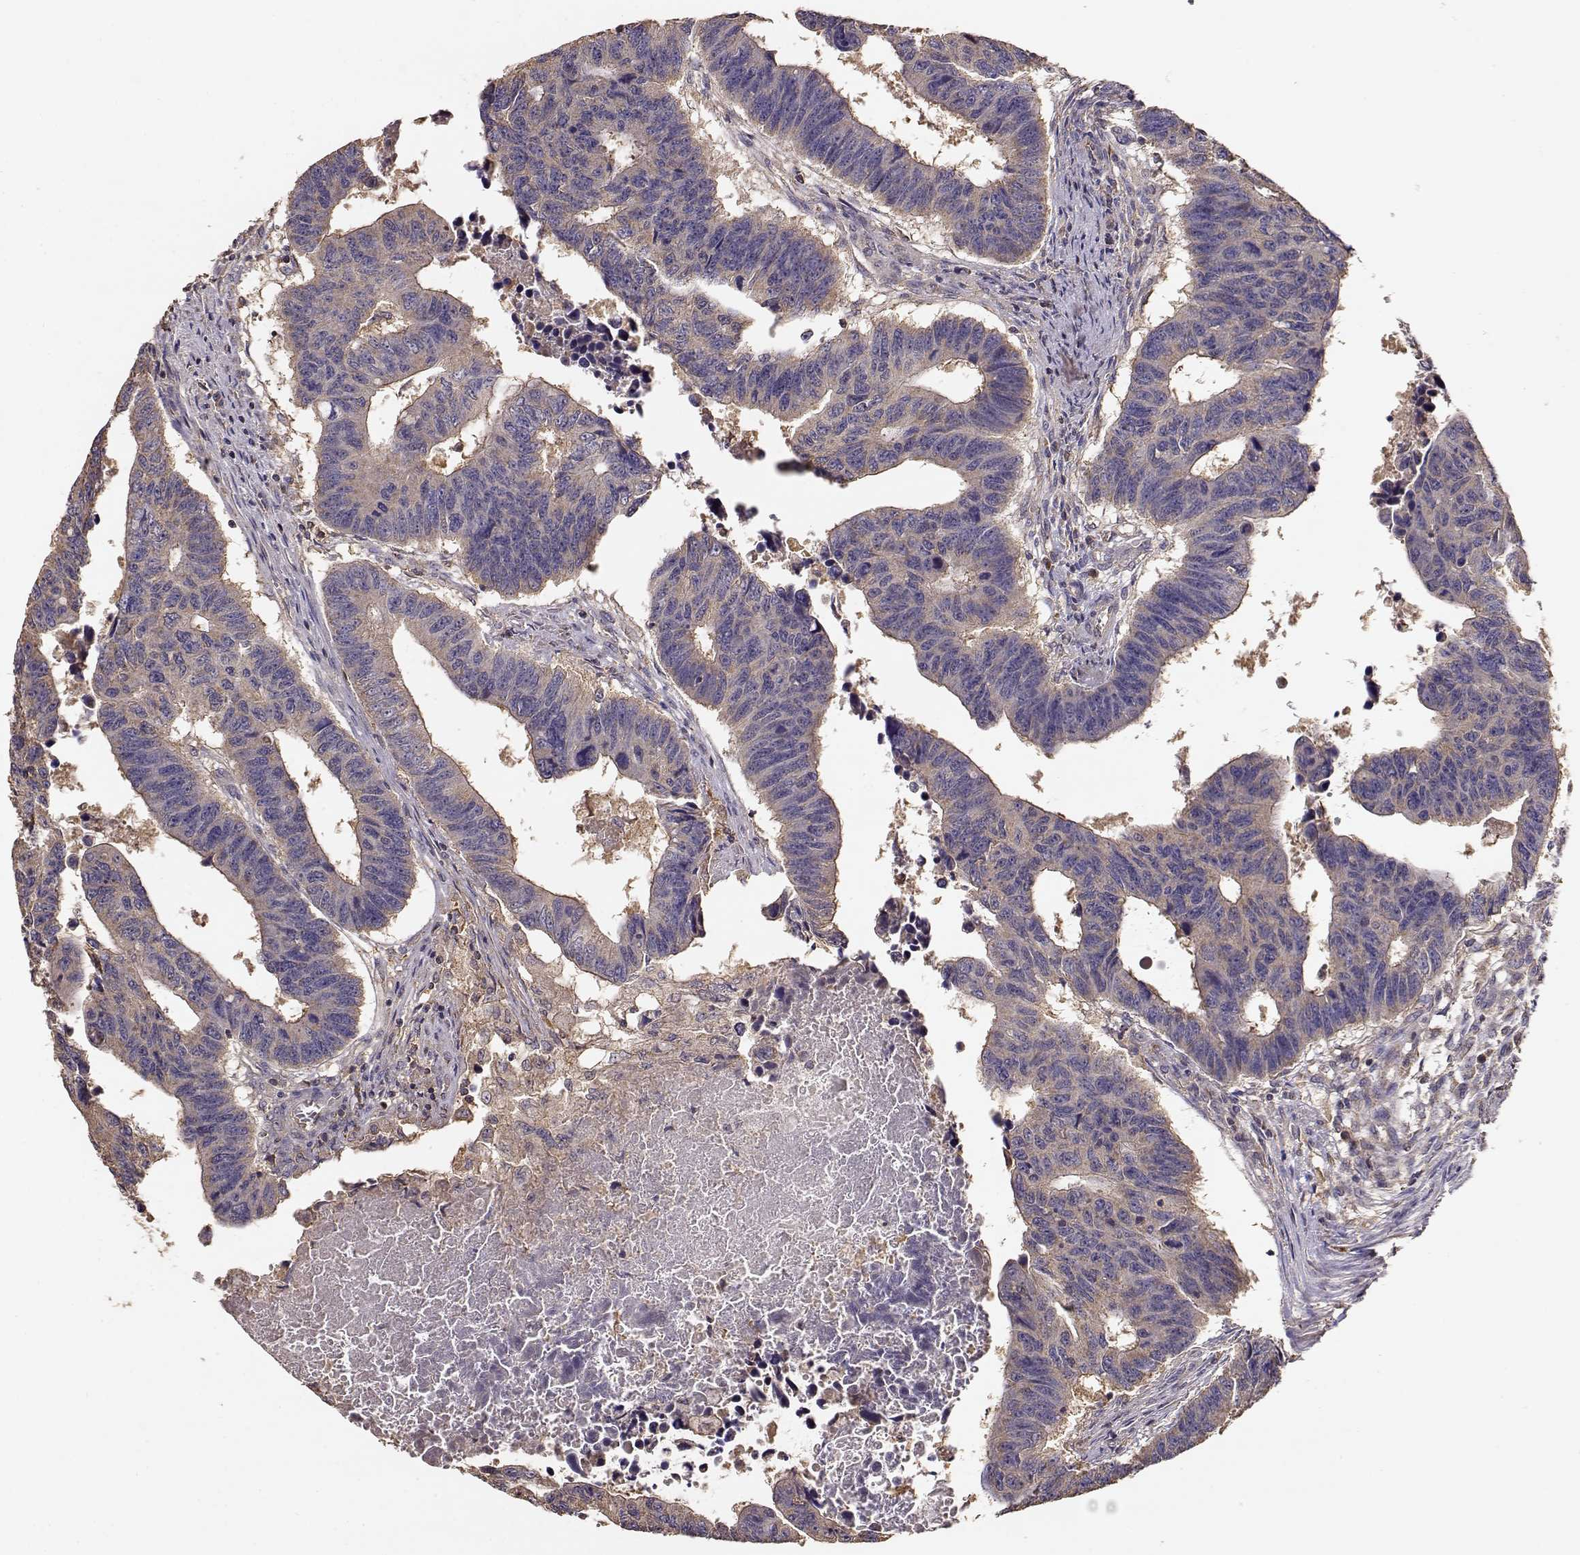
{"staining": {"intensity": "weak", "quantity": ">75%", "location": "cytoplasmic/membranous"}, "tissue": "colorectal cancer", "cell_type": "Tumor cells", "image_type": "cancer", "snomed": [{"axis": "morphology", "description": "Adenocarcinoma, NOS"}, {"axis": "topography", "description": "Rectum"}], "caption": "An immunohistochemistry (IHC) micrograph of tumor tissue is shown. Protein staining in brown highlights weak cytoplasmic/membranous positivity in colorectal adenocarcinoma within tumor cells.", "gene": "TARS3", "patient": {"sex": "female", "age": 85}}